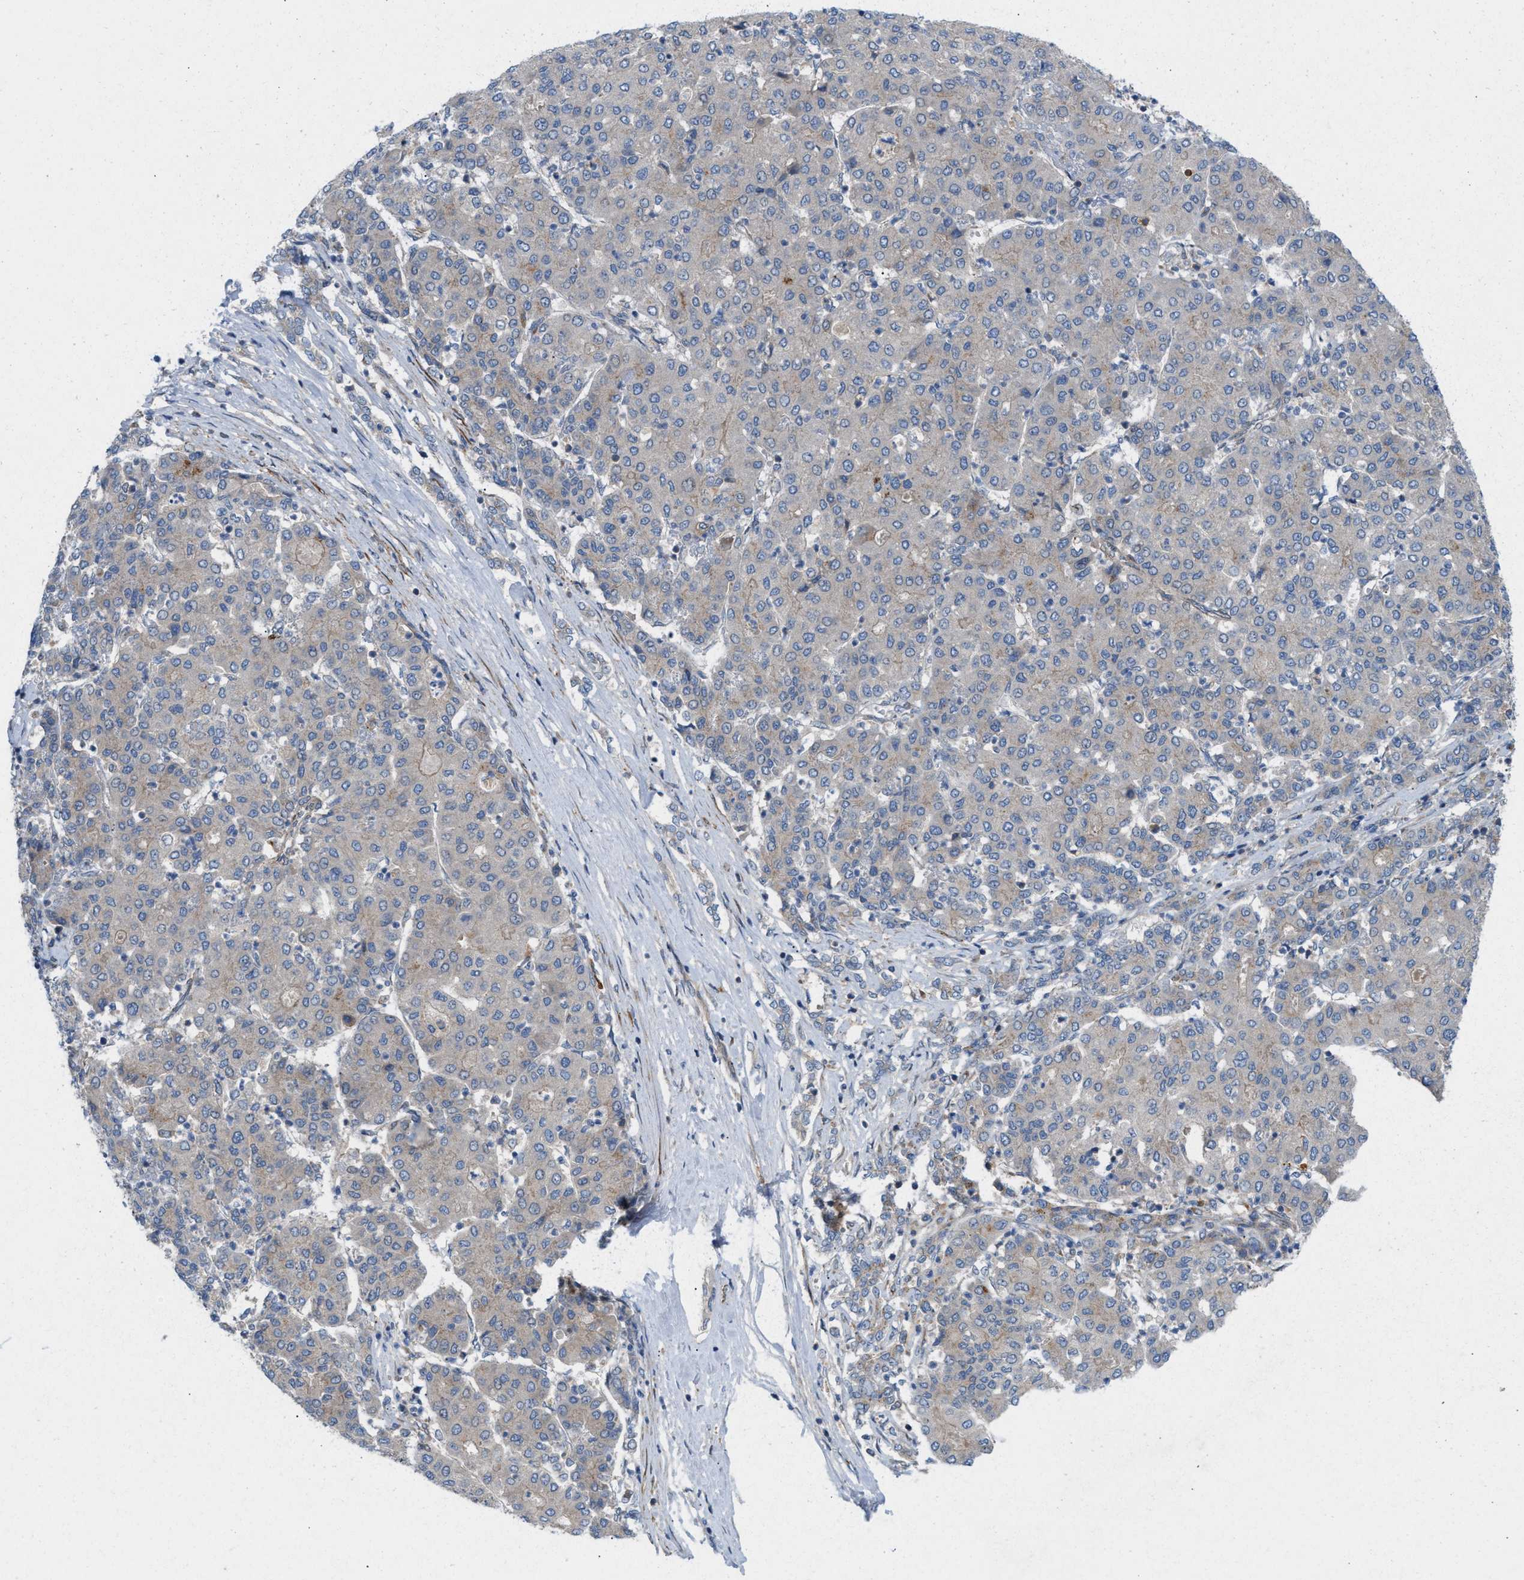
{"staining": {"intensity": "weak", "quantity": "<25%", "location": "cytoplasmic/membranous"}, "tissue": "liver cancer", "cell_type": "Tumor cells", "image_type": "cancer", "snomed": [{"axis": "morphology", "description": "Carcinoma, Hepatocellular, NOS"}, {"axis": "topography", "description": "Liver"}], "caption": "Hepatocellular carcinoma (liver) was stained to show a protein in brown. There is no significant staining in tumor cells.", "gene": "CYB5D1", "patient": {"sex": "male", "age": 65}}